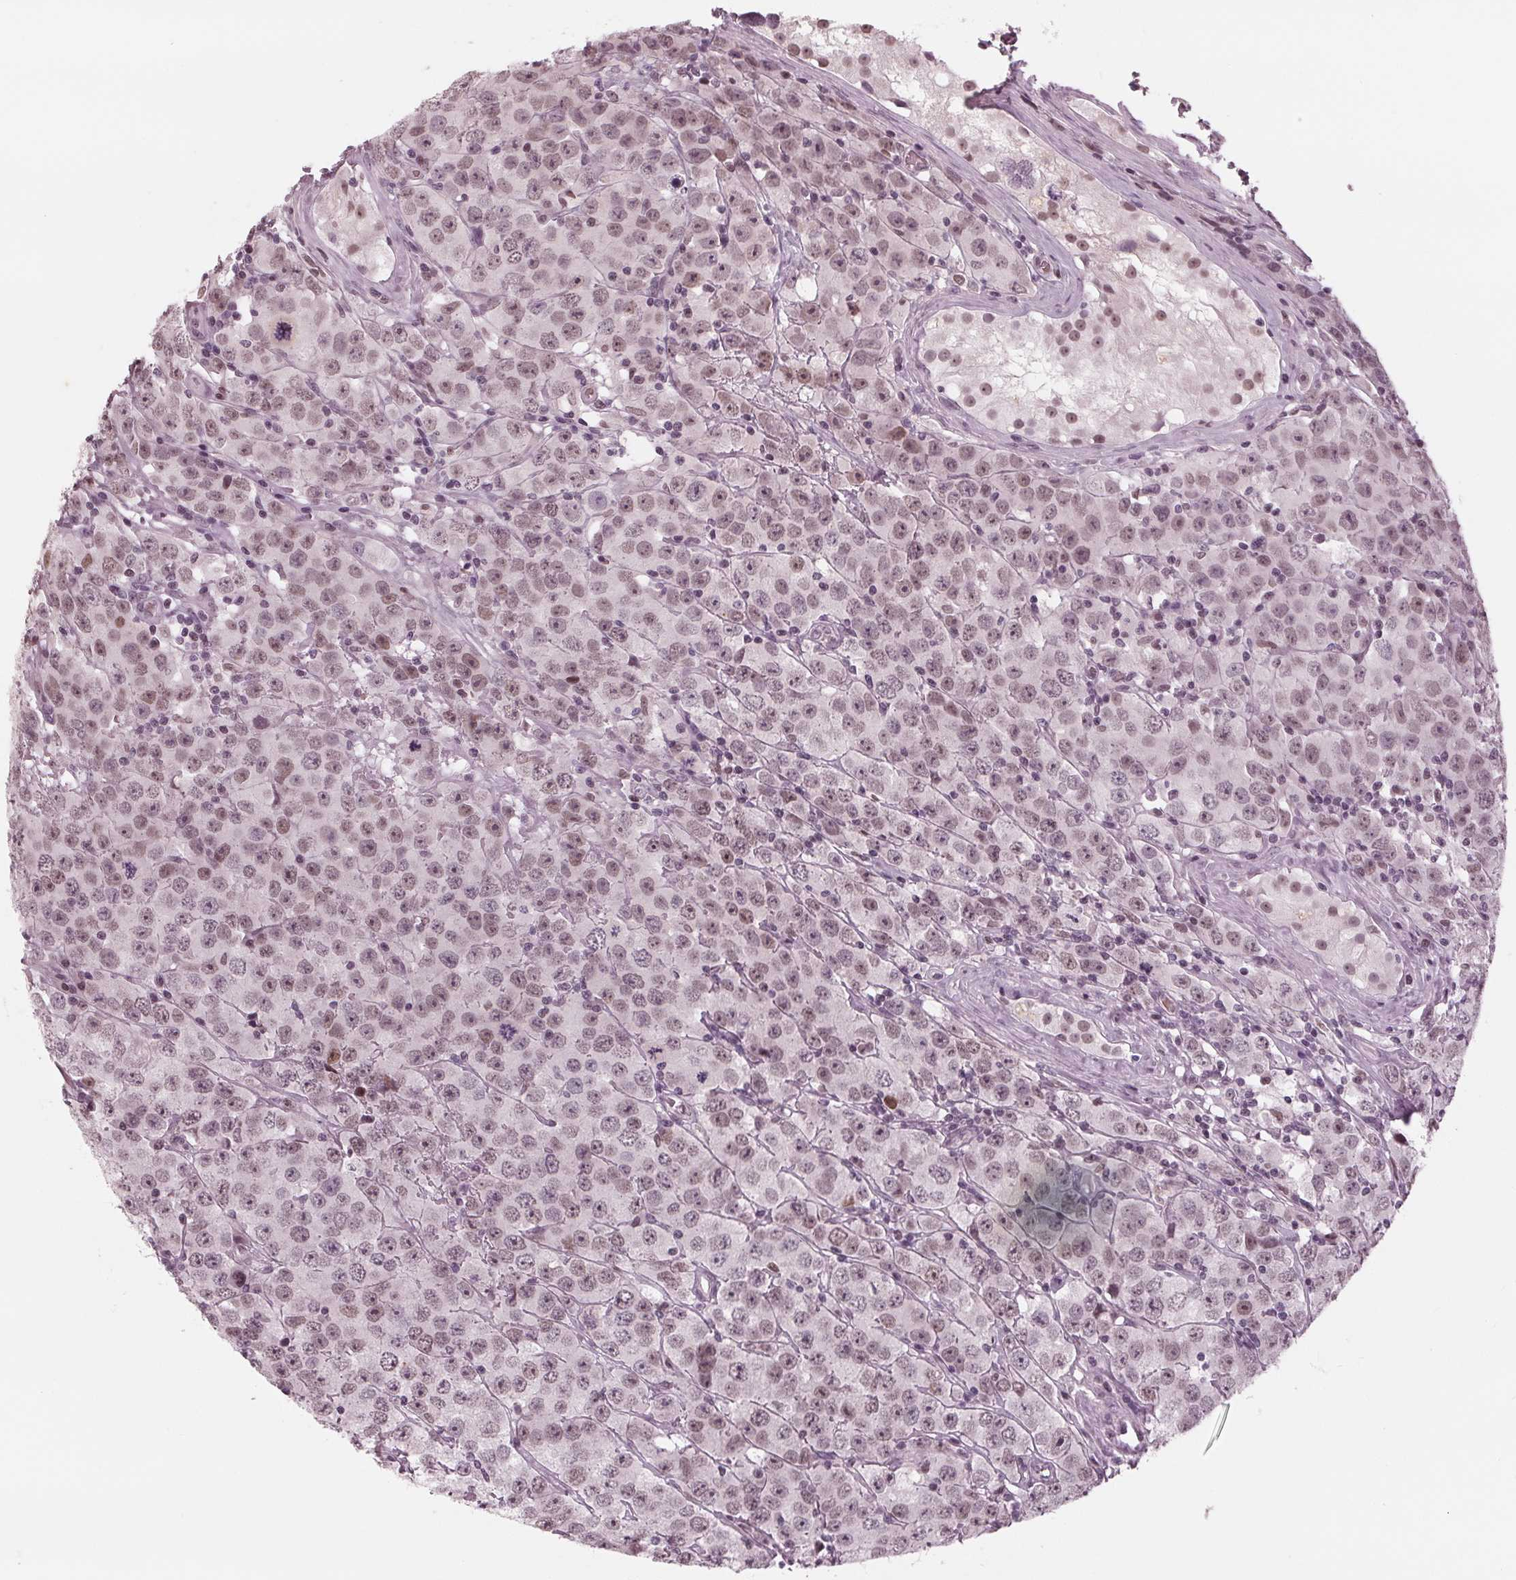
{"staining": {"intensity": "weak", "quantity": "25%-75%", "location": "nuclear"}, "tissue": "testis cancer", "cell_type": "Tumor cells", "image_type": "cancer", "snomed": [{"axis": "morphology", "description": "Seminoma, NOS"}, {"axis": "topography", "description": "Testis"}], "caption": "The immunohistochemical stain highlights weak nuclear staining in tumor cells of testis cancer tissue.", "gene": "DNMT3L", "patient": {"sex": "male", "age": 52}}